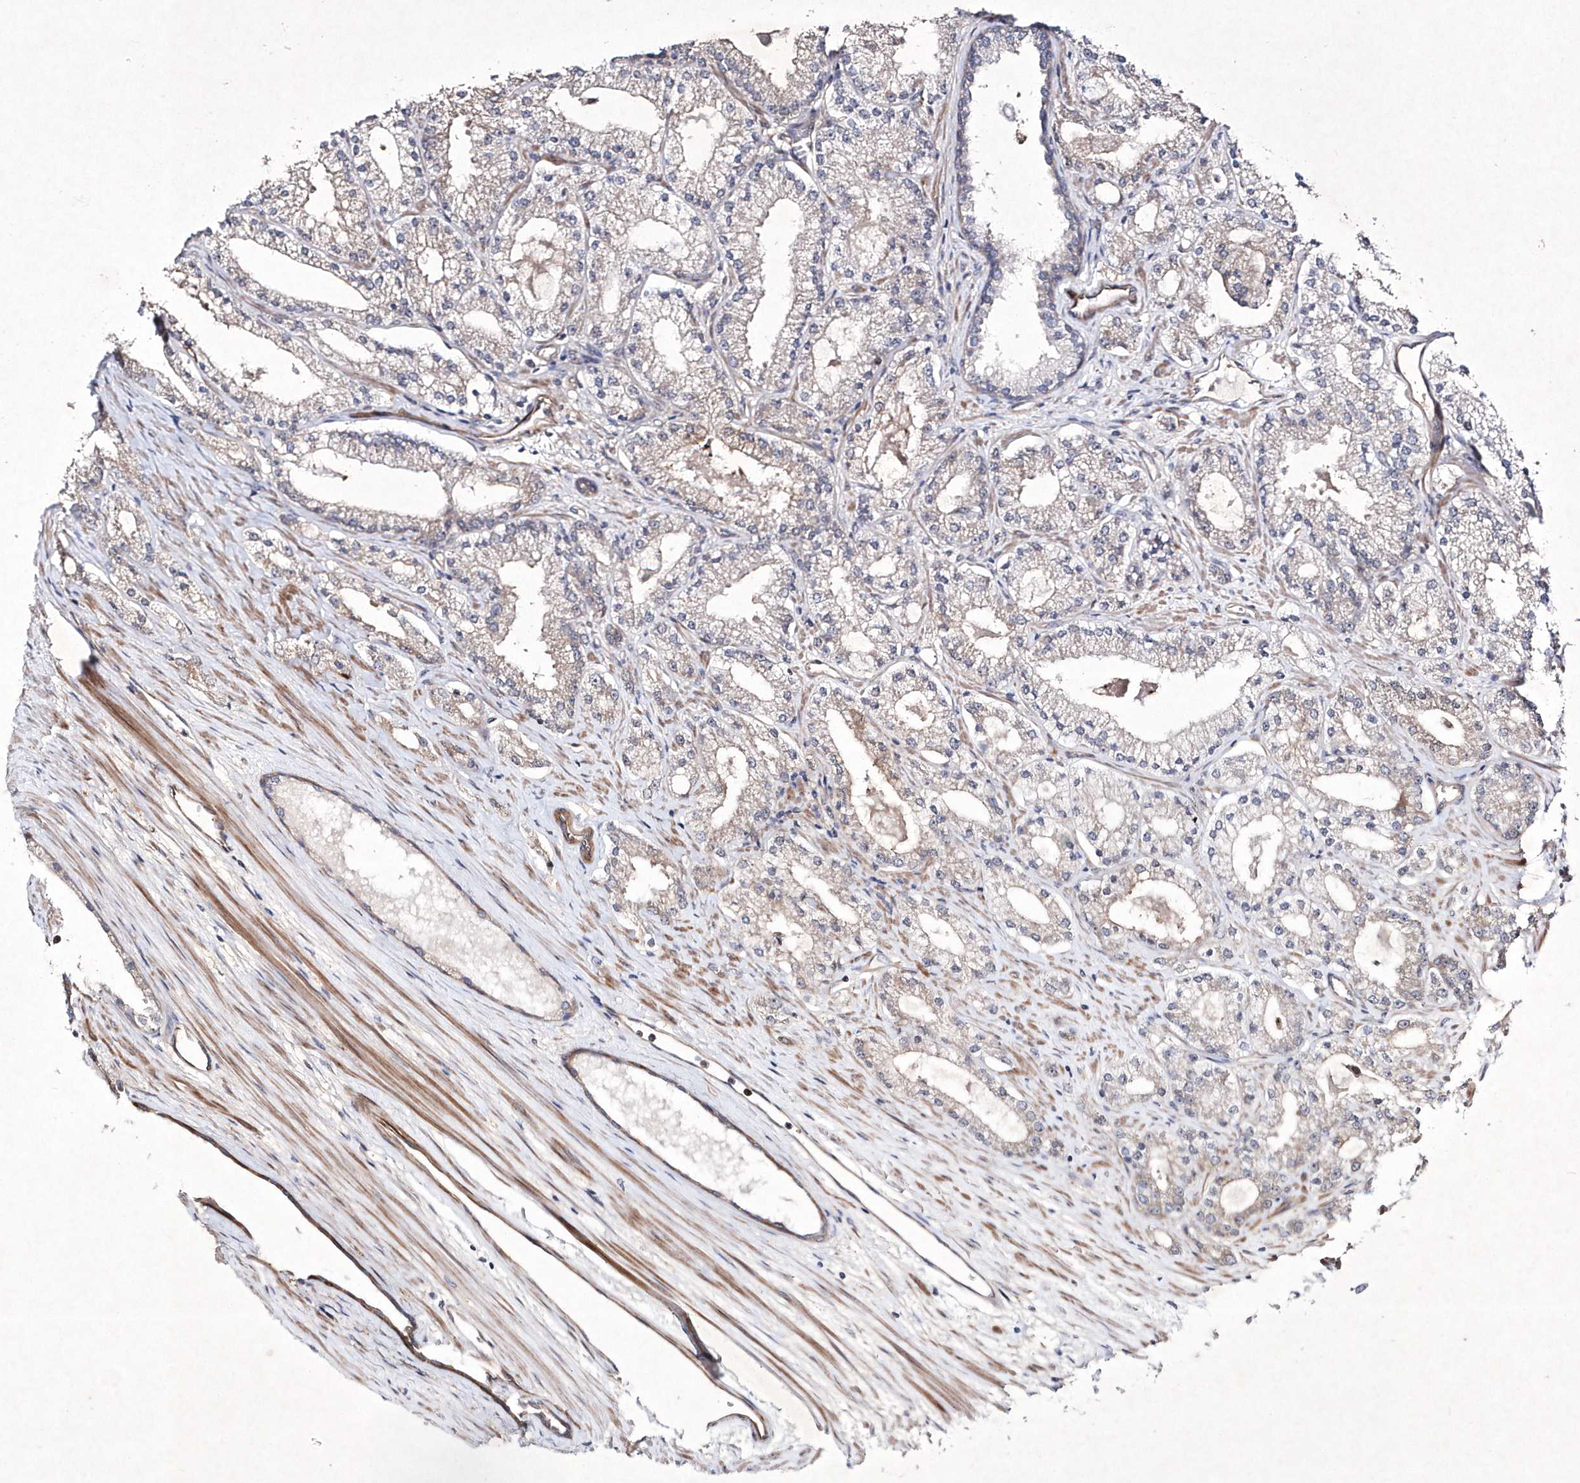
{"staining": {"intensity": "negative", "quantity": "none", "location": "none"}, "tissue": "prostate cancer", "cell_type": "Tumor cells", "image_type": "cancer", "snomed": [{"axis": "morphology", "description": "Adenocarcinoma, Low grade"}, {"axis": "topography", "description": "Prostate"}], "caption": "Immunohistochemical staining of human prostate cancer (low-grade adenocarcinoma) displays no significant expression in tumor cells.", "gene": "DSPP", "patient": {"sex": "male", "age": 69}}